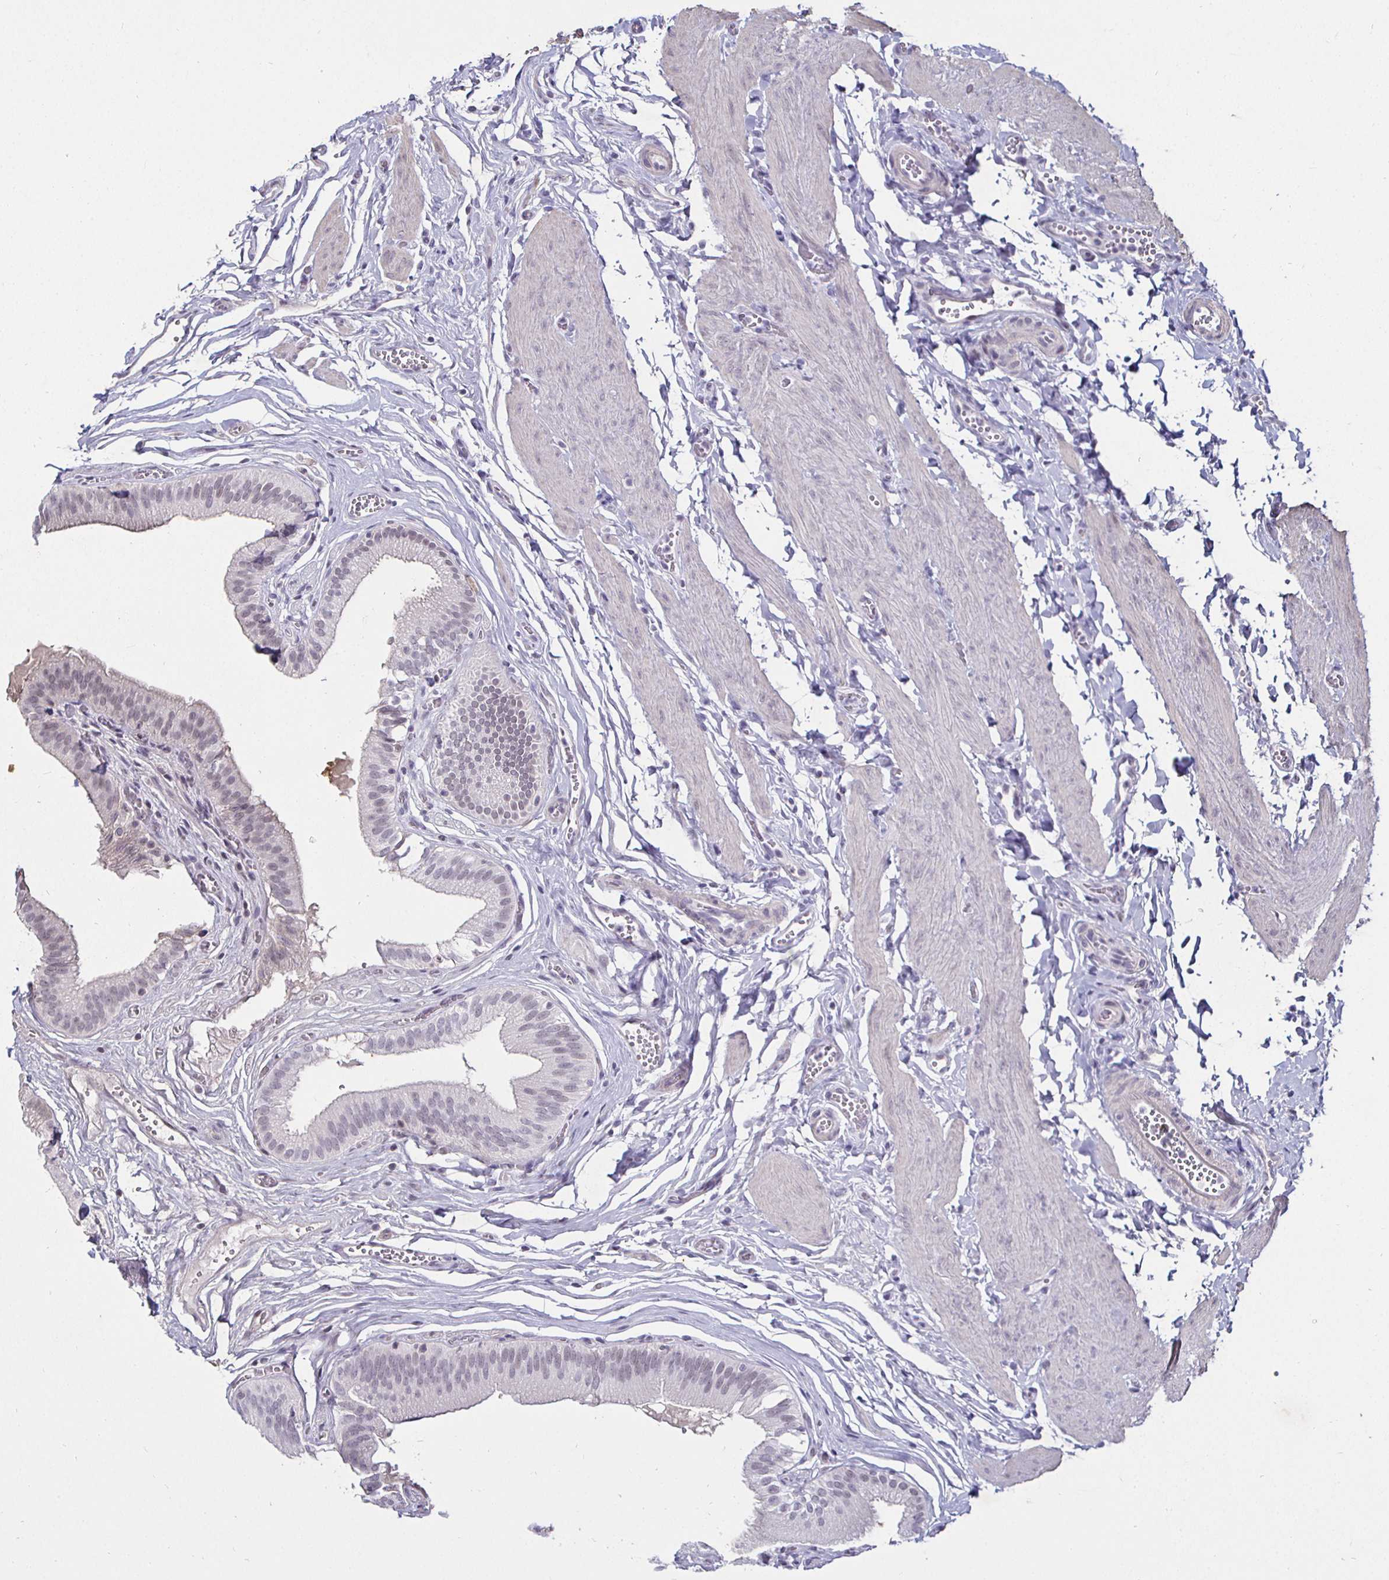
{"staining": {"intensity": "weak", "quantity": "25%-75%", "location": "nuclear"}, "tissue": "gallbladder", "cell_type": "Glandular cells", "image_type": "normal", "snomed": [{"axis": "morphology", "description": "Normal tissue, NOS"}, {"axis": "topography", "description": "Gallbladder"}, {"axis": "topography", "description": "Peripheral nerve tissue"}], "caption": "Weak nuclear staining is present in about 25%-75% of glandular cells in normal gallbladder.", "gene": "MLH1", "patient": {"sex": "male", "age": 17}}